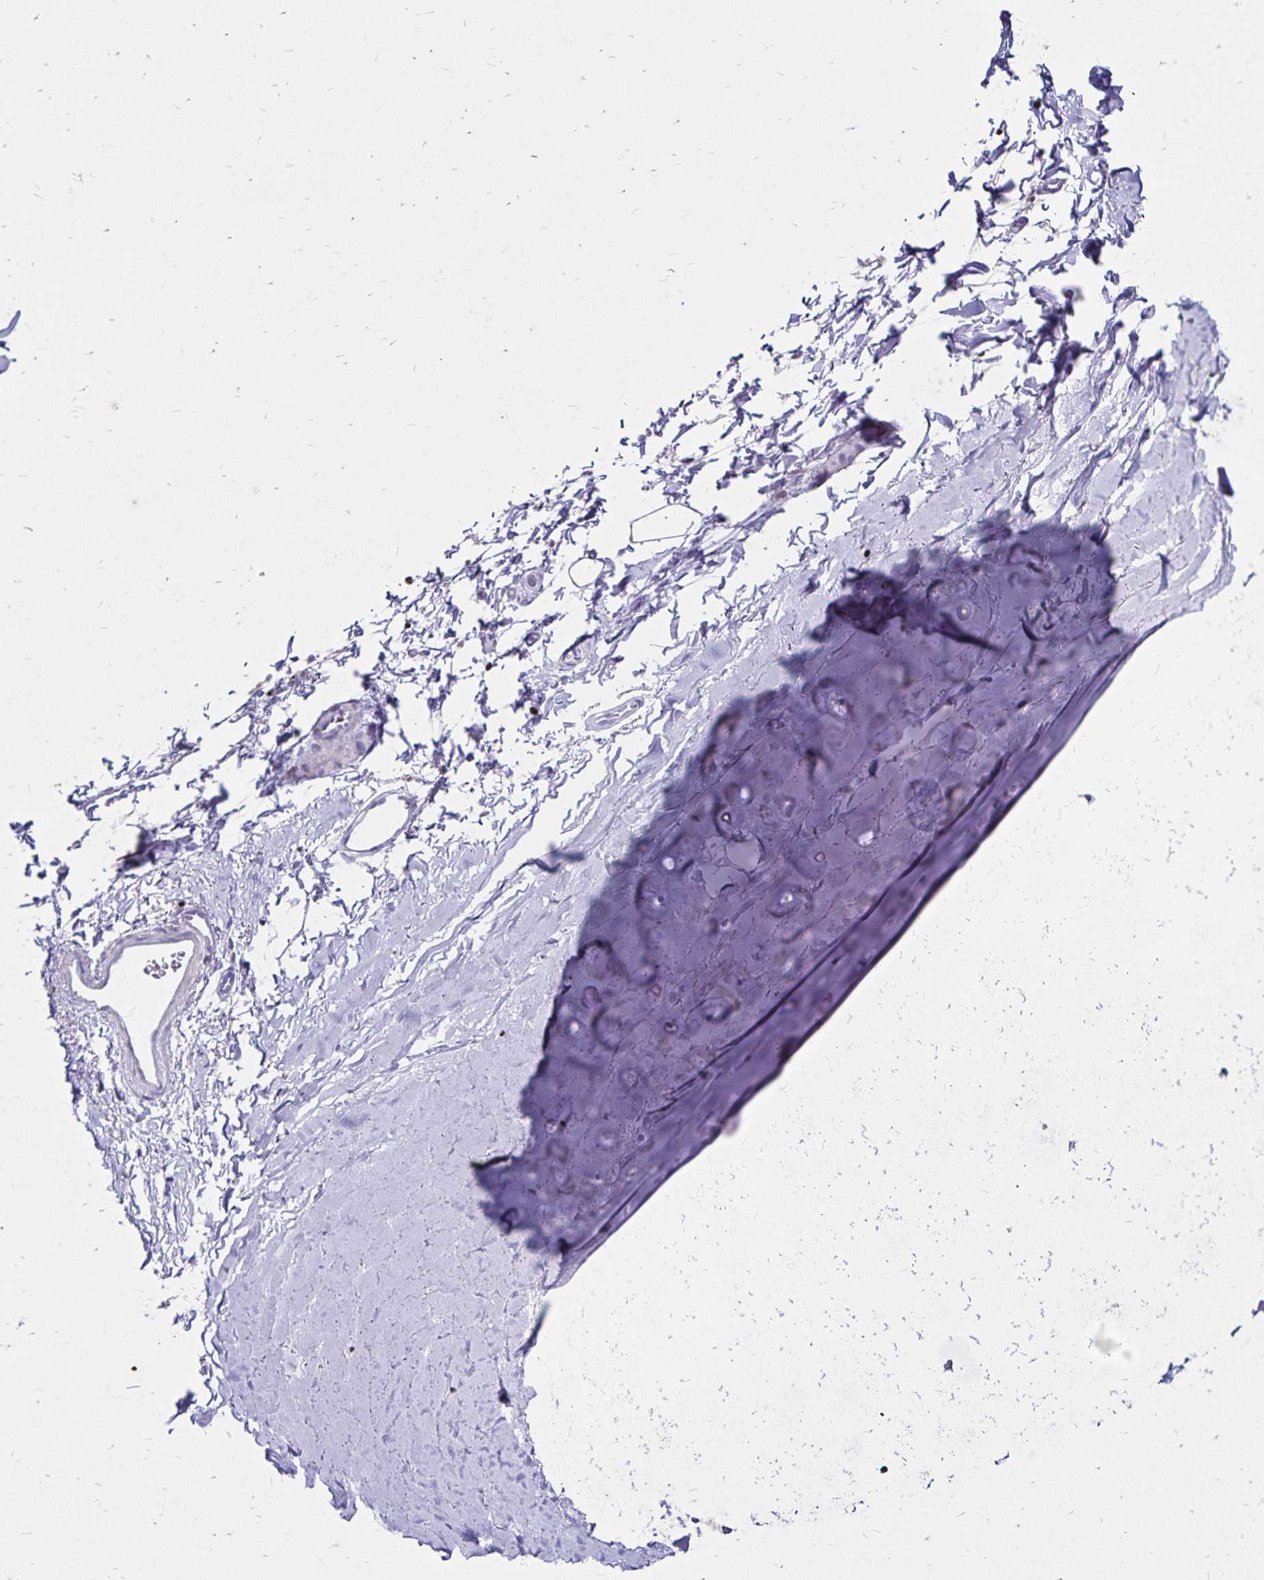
{"staining": {"intensity": "negative", "quantity": "none", "location": "none"}, "tissue": "adipose tissue", "cell_type": "Adipocytes", "image_type": "normal", "snomed": [{"axis": "morphology", "description": "Normal tissue, NOS"}, {"axis": "topography", "description": "Cartilage tissue"}, {"axis": "topography", "description": "Bronchus"}], "caption": "Immunohistochemical staining of benign human adipose tissue exhibits no significant positivity in adipocytes.", "gene": "IKZF1", "patient": {"sex": "female", "age": 79}}